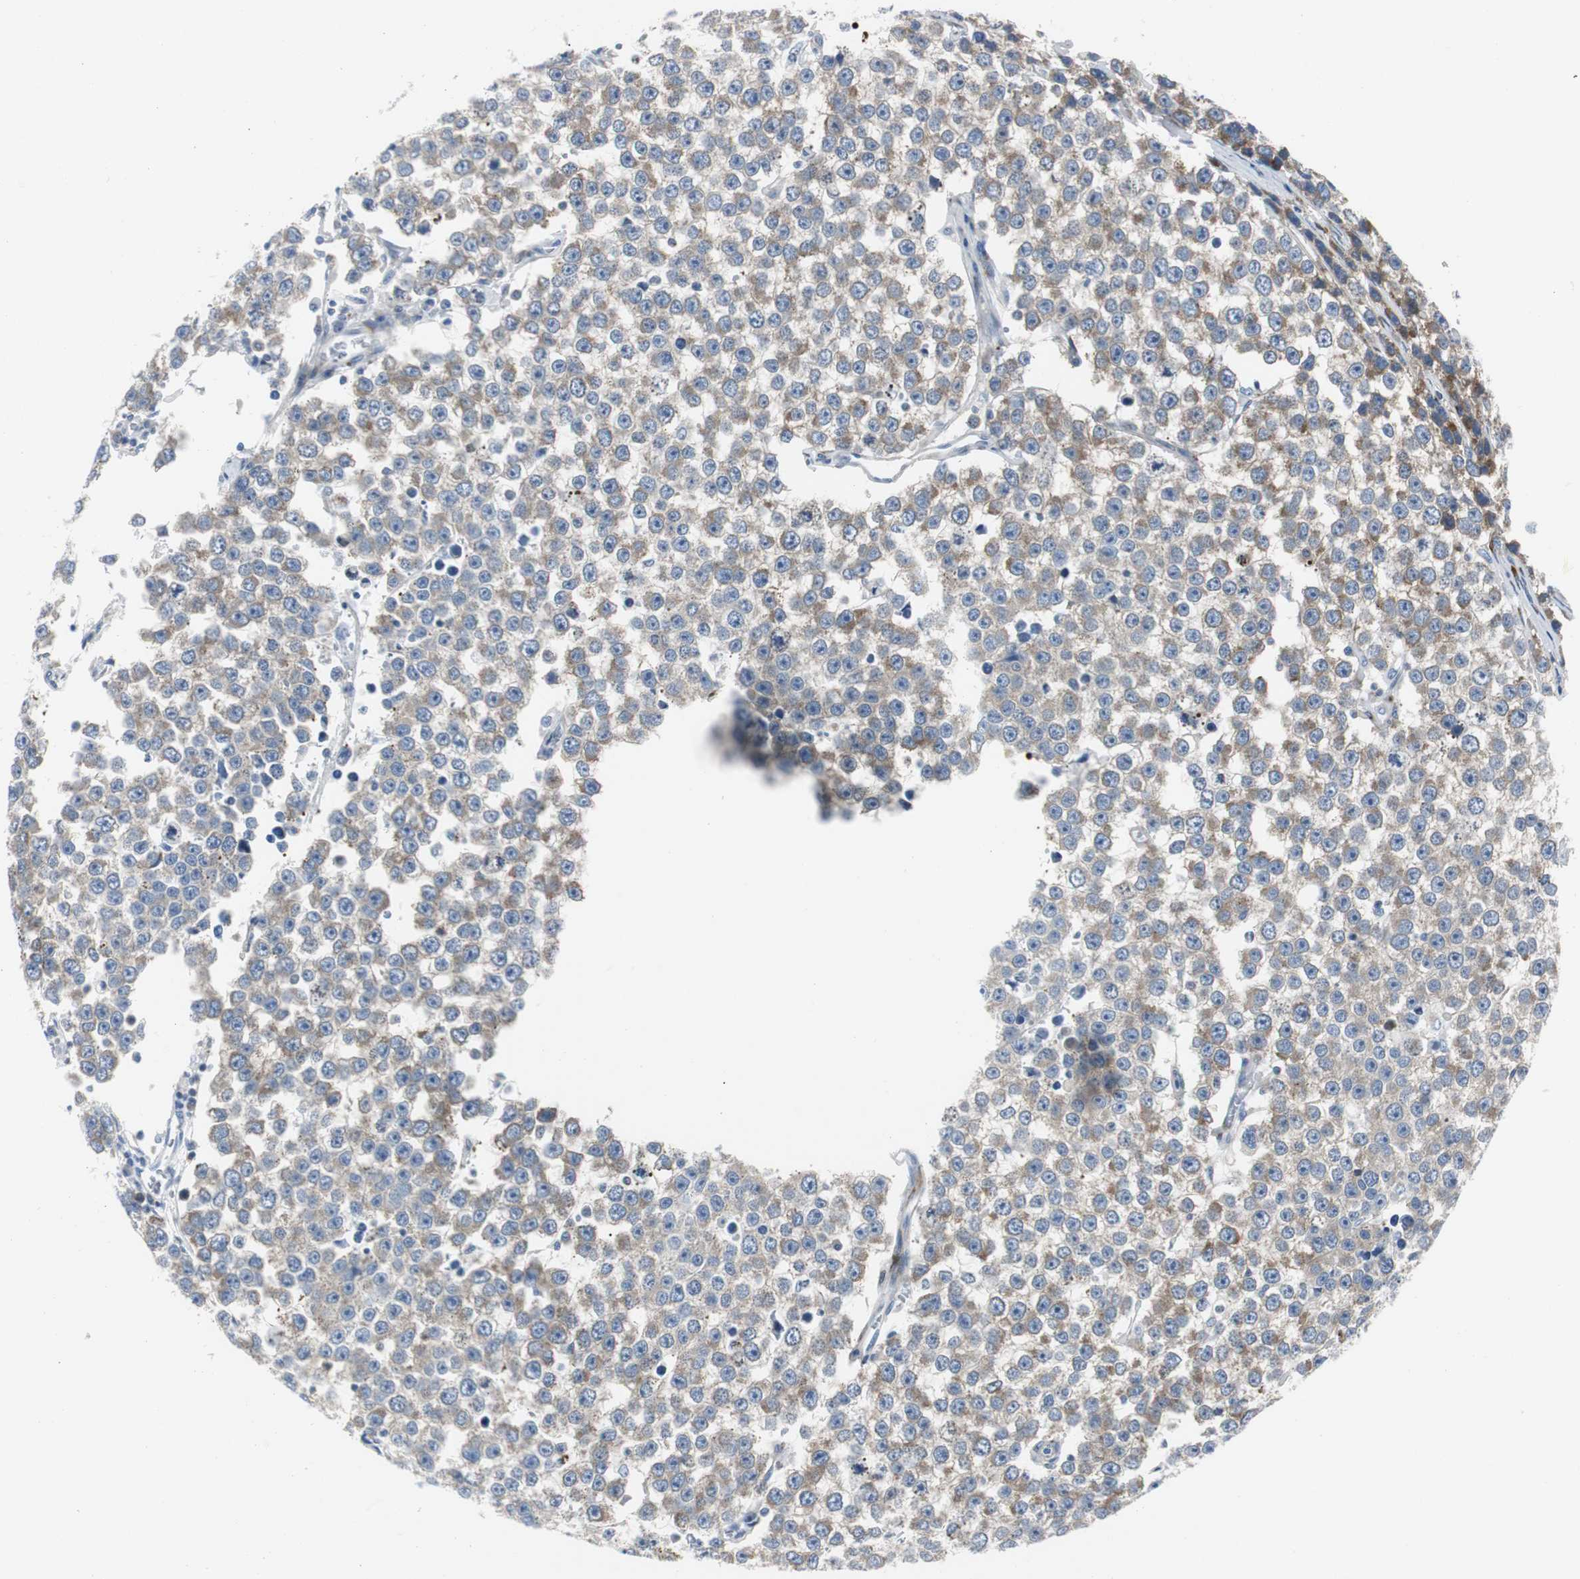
{"staining": {"intensity": "moderate", "quantity": ">75%", "location": "cytoplasmic/membranous"}, "tissue": "testis cancer", "cell_type": "Tumor cells", "image_type": "cancer", "snomed": [{"axis": "morphology", "description": "Seminoma, NOS"}, {"axis": "morphology", "description": "Carcinoma, Embryonal, NOS"}, {"axis": "topography", "description": "Testis"}], "caption": "A photomicrograph showing moderate cytoplasmic/membranous expression in approximately >75% of tumor cells in testis embryonal carcinoma, as visualized by brown immunohistochemical staining.", "gene": "BBC3", "patient": {"sex": "male", "age": 52}}